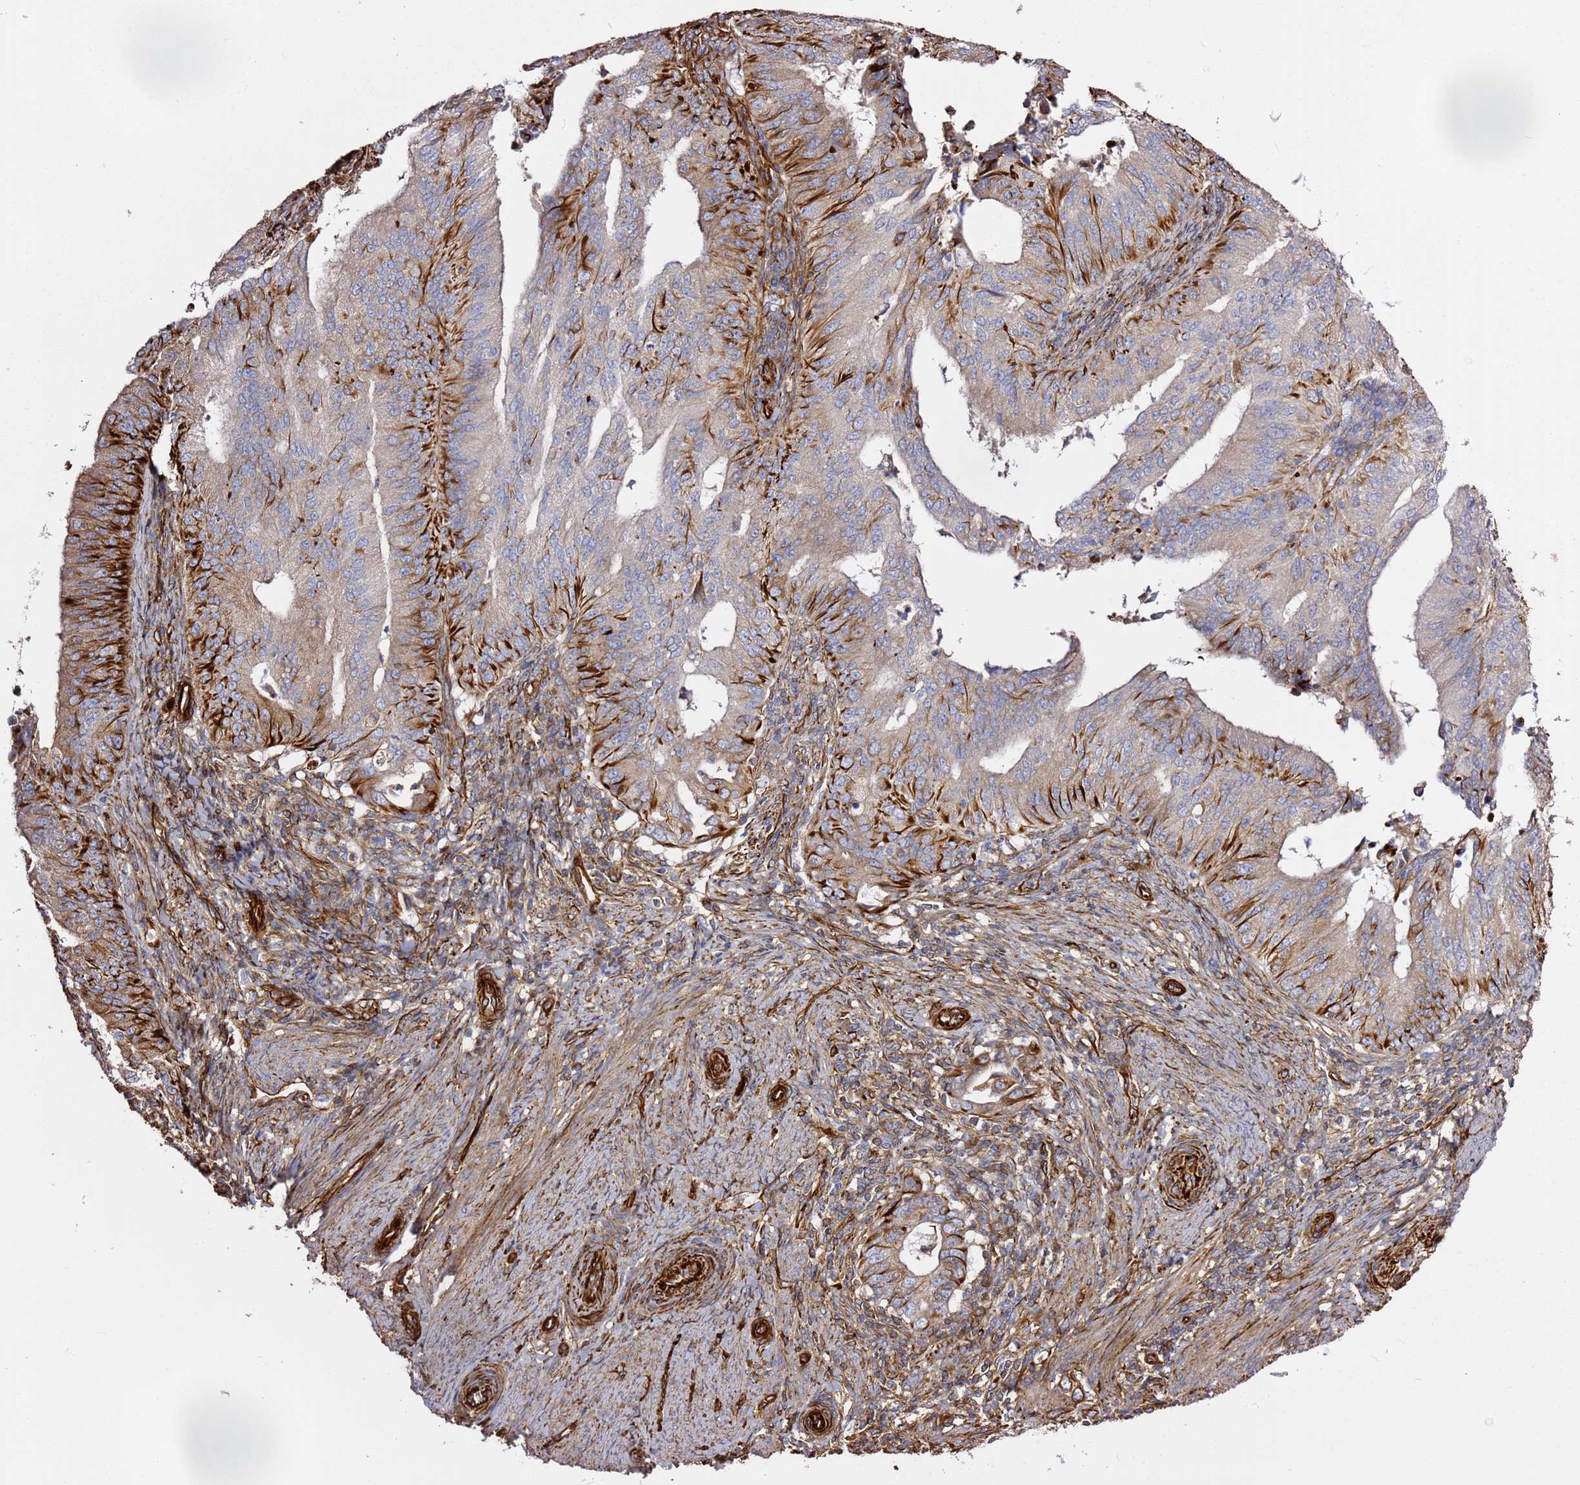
{"staining": {"intensity": "strong", "quantity": "<25%", "location": "cytoplasmic/membranous"}, "tissue": "endometrial cancer", "cell_type": "Tumor cells", "image_type": "cancer", "snomed": [{"axis": "morphology", "description": "Adenocarcinoma, NOS"}, {"axis": "topography", "description": "Endometrium"}], "caption": "The micrograph reveals staining of endometrial cancer, revealing strong cytoplasmic/membranous protein positivity (brown color) within tumor cells.", "gene": "MRGPRE", "patient": {"sex": "female", "age": 50}}